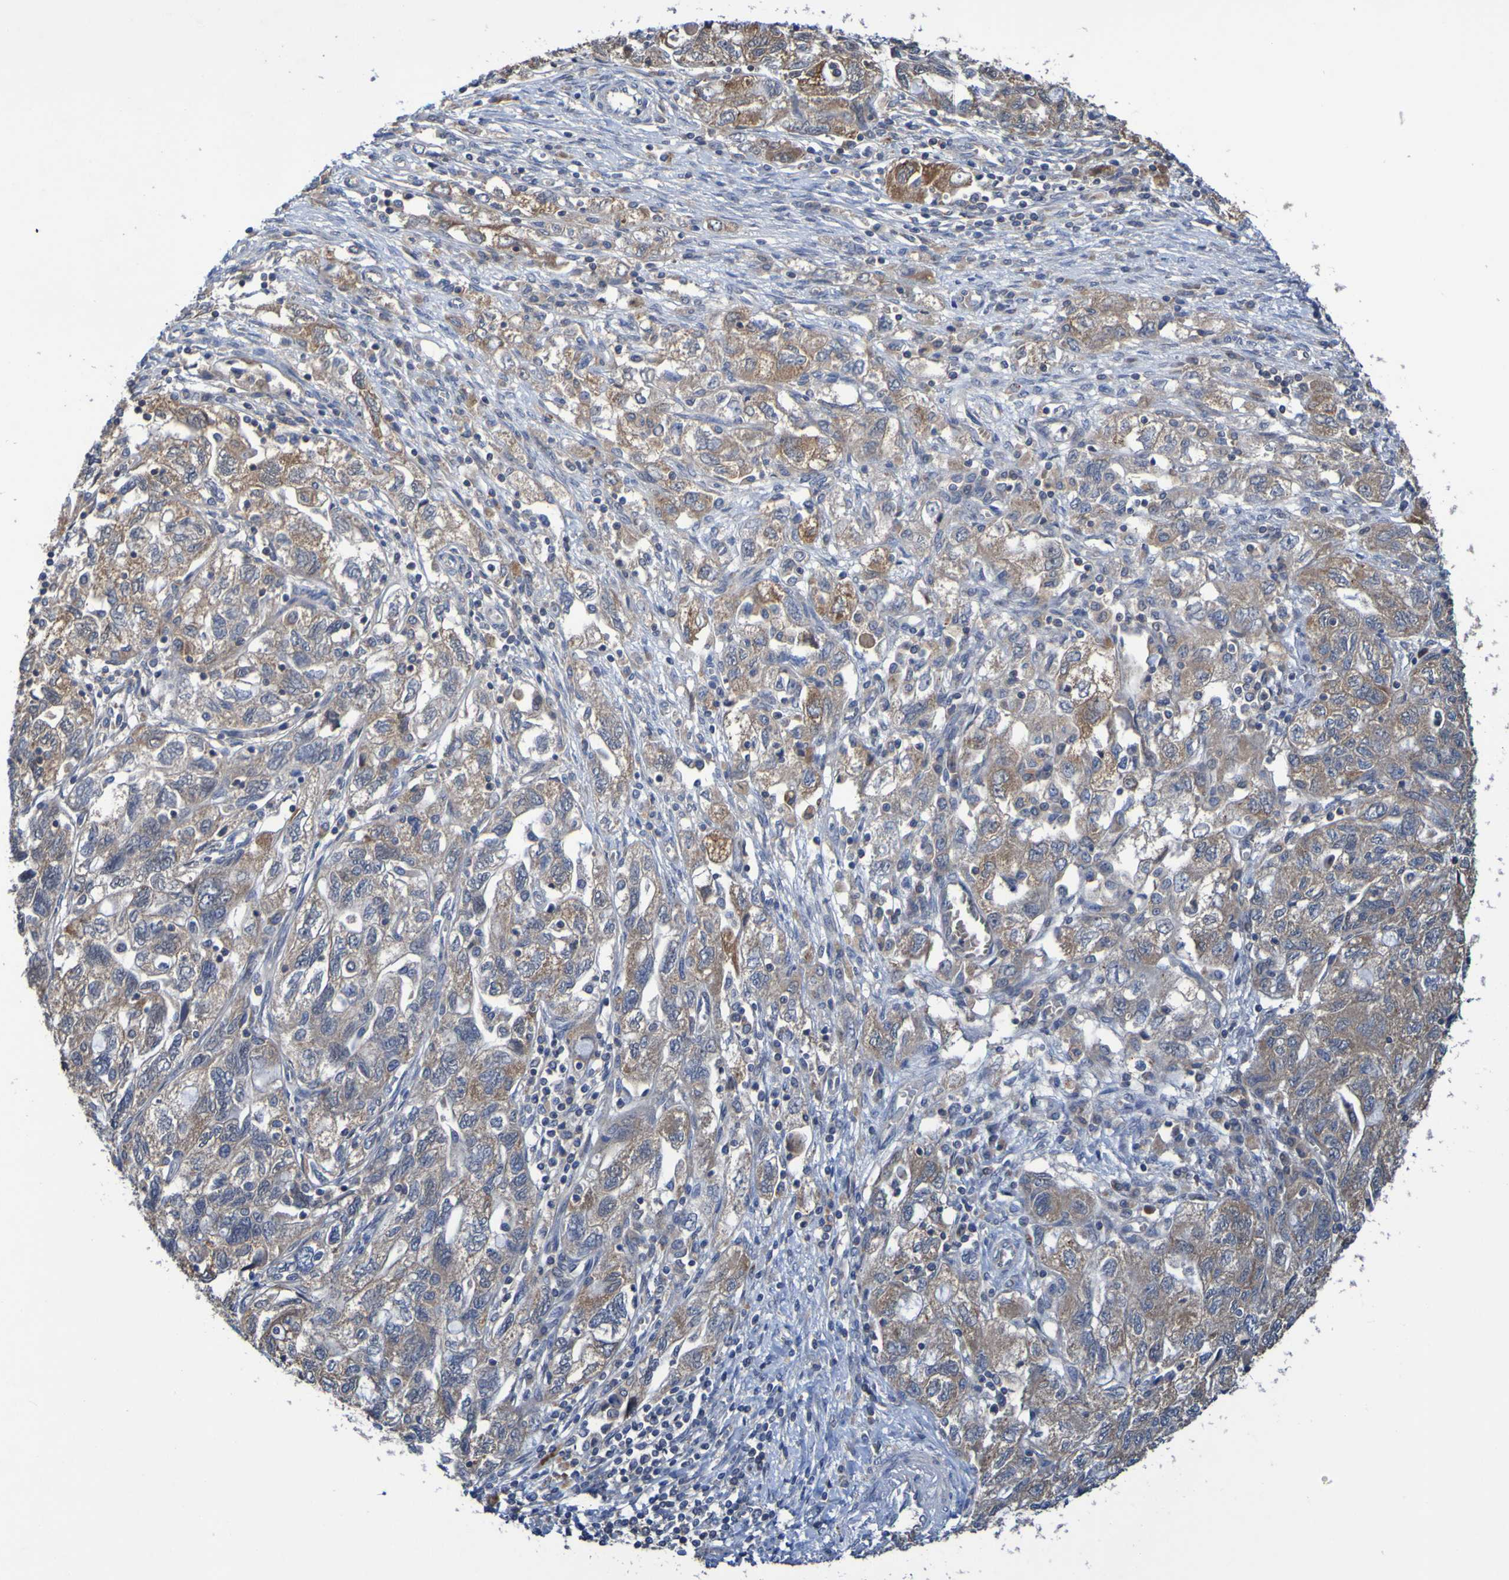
{"staining": {"intensity": "moderate", "quantity": ">75%", "location": "cytoplasmic/membranous"}, "tissue": "ovarian cancer", "cell_type": "Tumor cells", "image_type": "cancer", "snomed": [{"axis": "morphology", "description": "Carcinoma, NOS"}, {"axis": "morphology", "description": "Cystadenocarcinoma, serous, NOS"}, {"axis": "topography", "description": "Ovary"}], "caption": "About >75% of tumor cells in human serous cystadenocarcinoma (ovarian) exhibit moderate cytoplasmic/membranous protein expression as visualized by brown immunohistochemical staining.", "gene": "SDK1", "patient": {"sex": "female", "age": 69}}